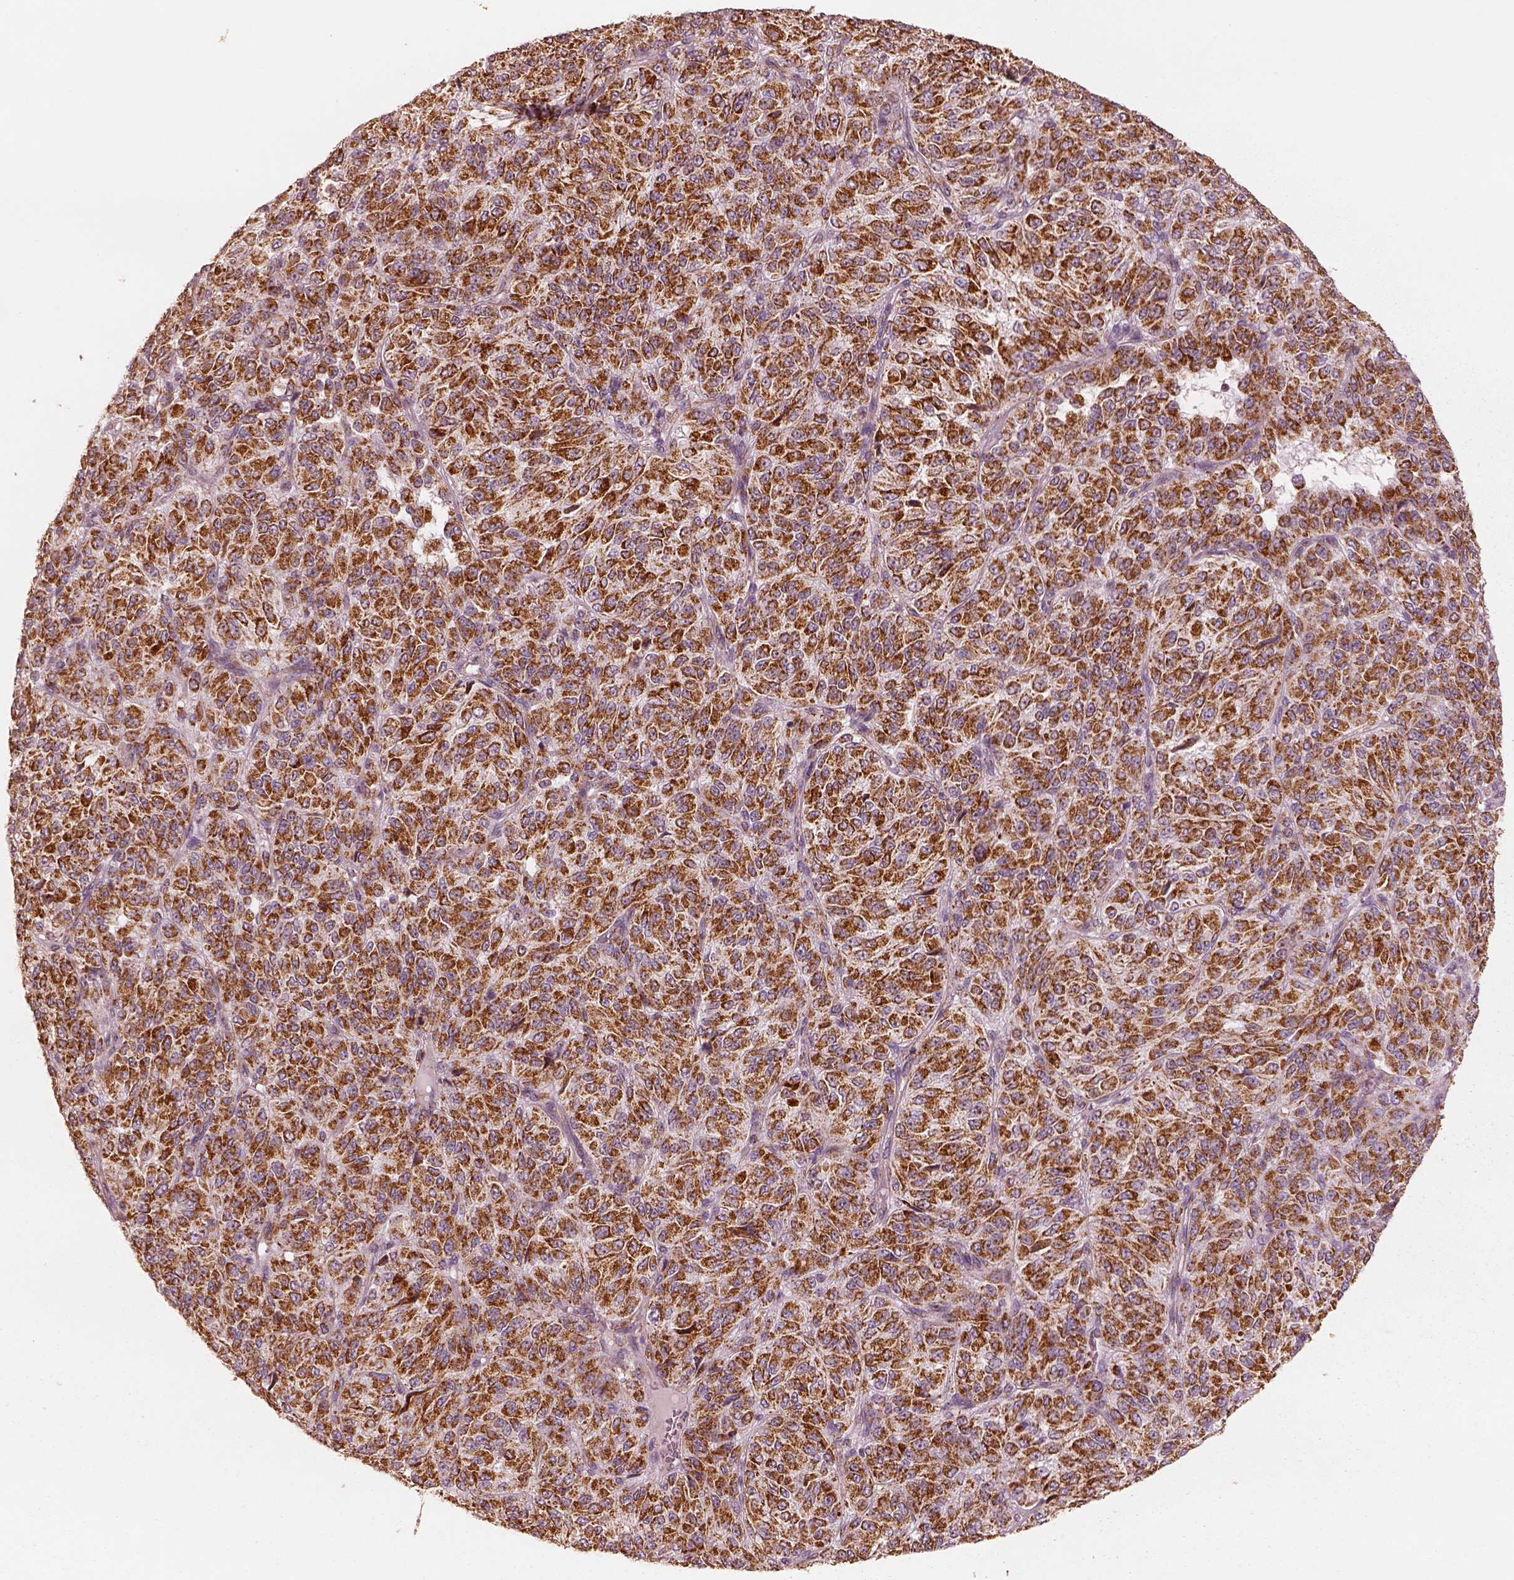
{"staining": {"intensity": "strong", "quantity": ">75%", "location": "cytoplasmic/membranous"}, "tissue": "melanoma", "cell_type": "Tumor cells", "image_type": "cancer", "snomed": [{"axis": "morphology", "description": "Malignant melanoma, Metastatic site"}, {"axis": "topography", "description": "Brain"}], "caption": "Melanoma was stained to show a protein in brown. There is high levels of strong cytoplasmic/membranous staining in approximately >75% of tumor cells.", "gene": "ENTPD6", "patient": {"sex": "female", "age": 56}}